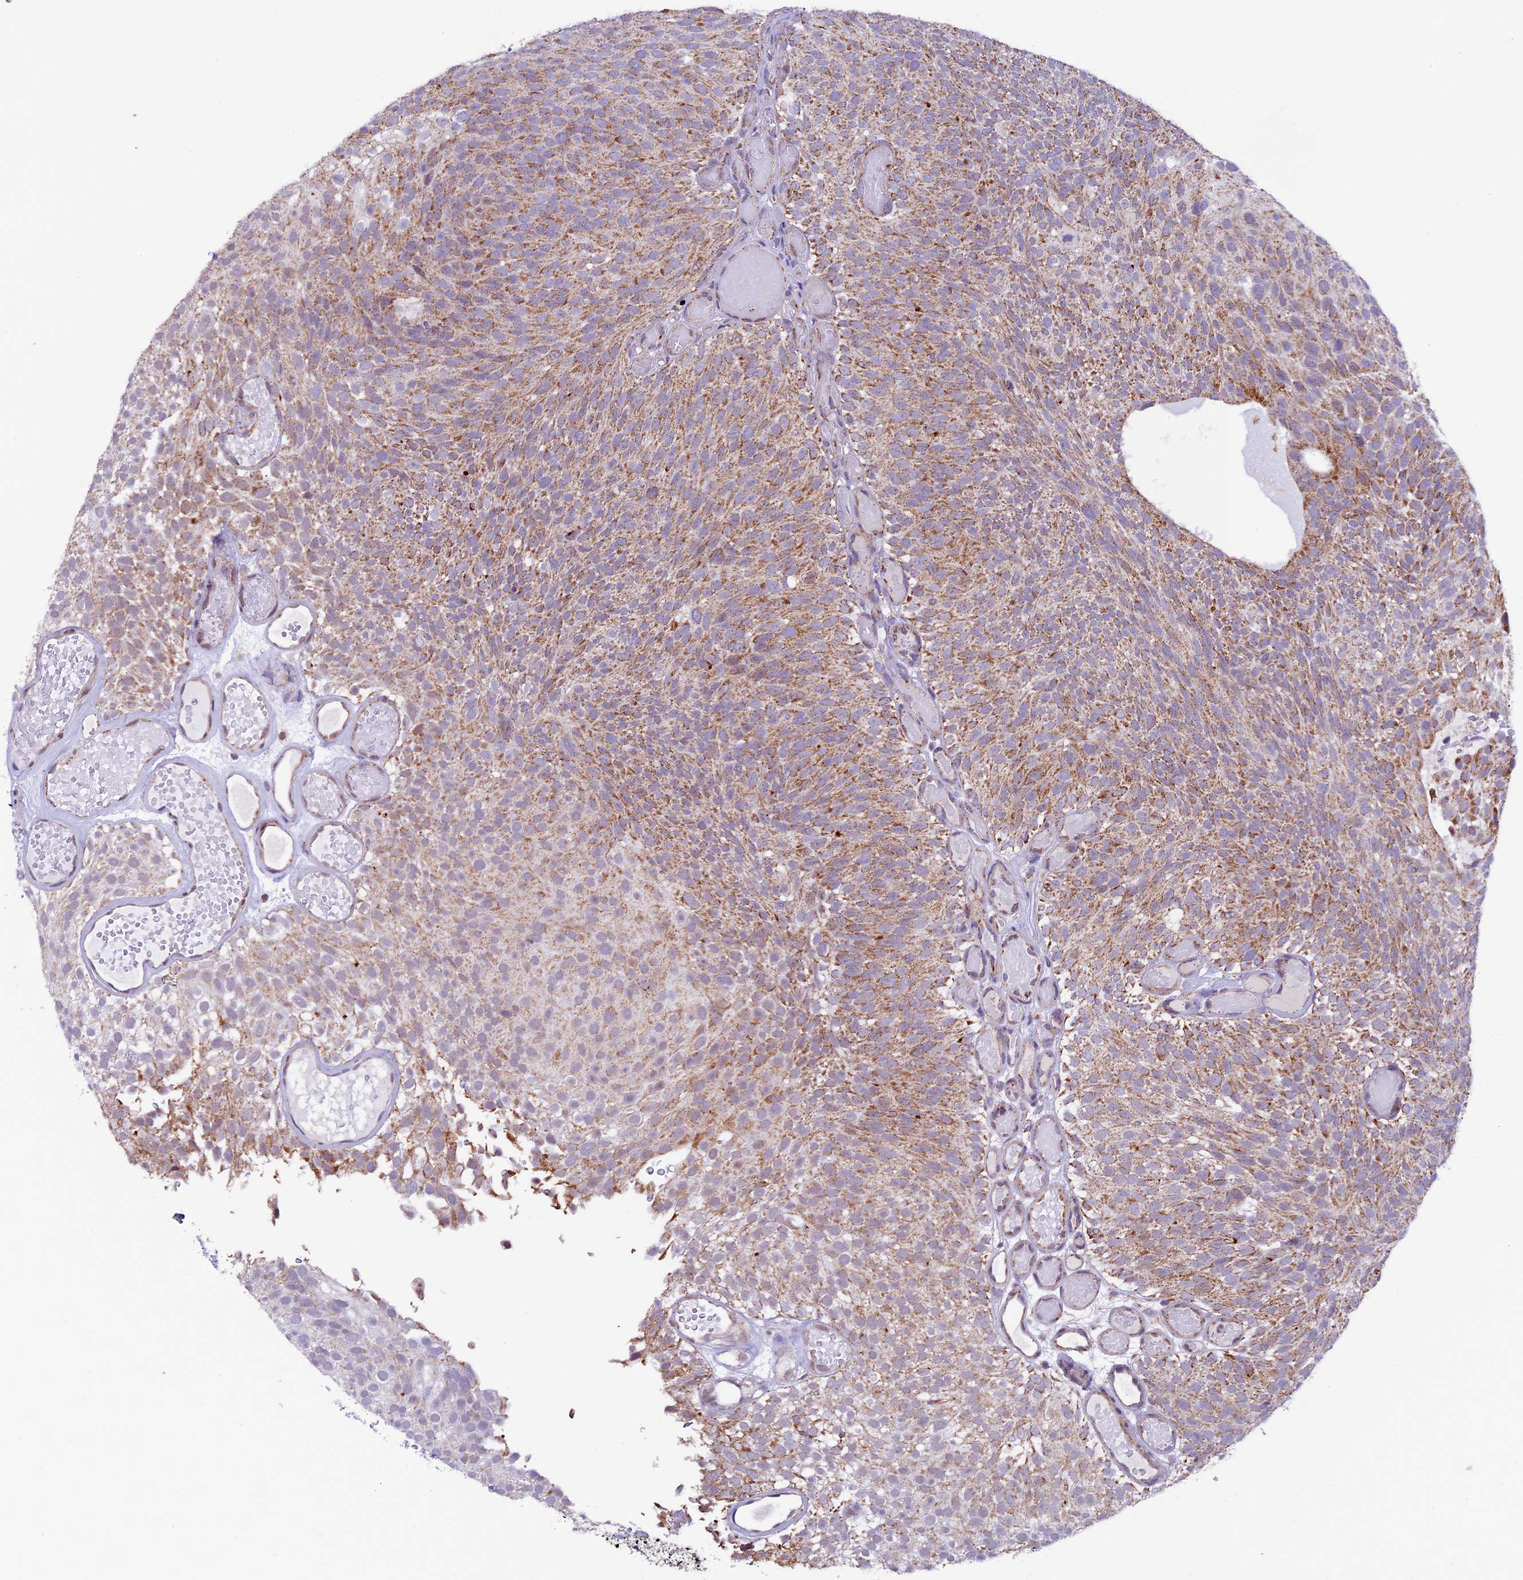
{"staining": {"intensity": "moderate", "quantity": ">75%", "location": "cytoplasmic/membranous"}, "tissue": "urothelial cancer", "cell_type": "Tumor cells", "image_type": "cancer", "snomed": [{"axis": "morphology", "description": "Urothelial carcinoma, Low grade"}, {"axis": "topography", "description": "Urinary bladder"}], "caption": "Urothelial carcinoma (low-grade) was stained to show a protein in brown. There is medium levels of moderate cytoplasmic/membranous positivity in about >75% of tumor cells.", "gene": "TFAM", "patient": {"sex": "male", "age": 78}}